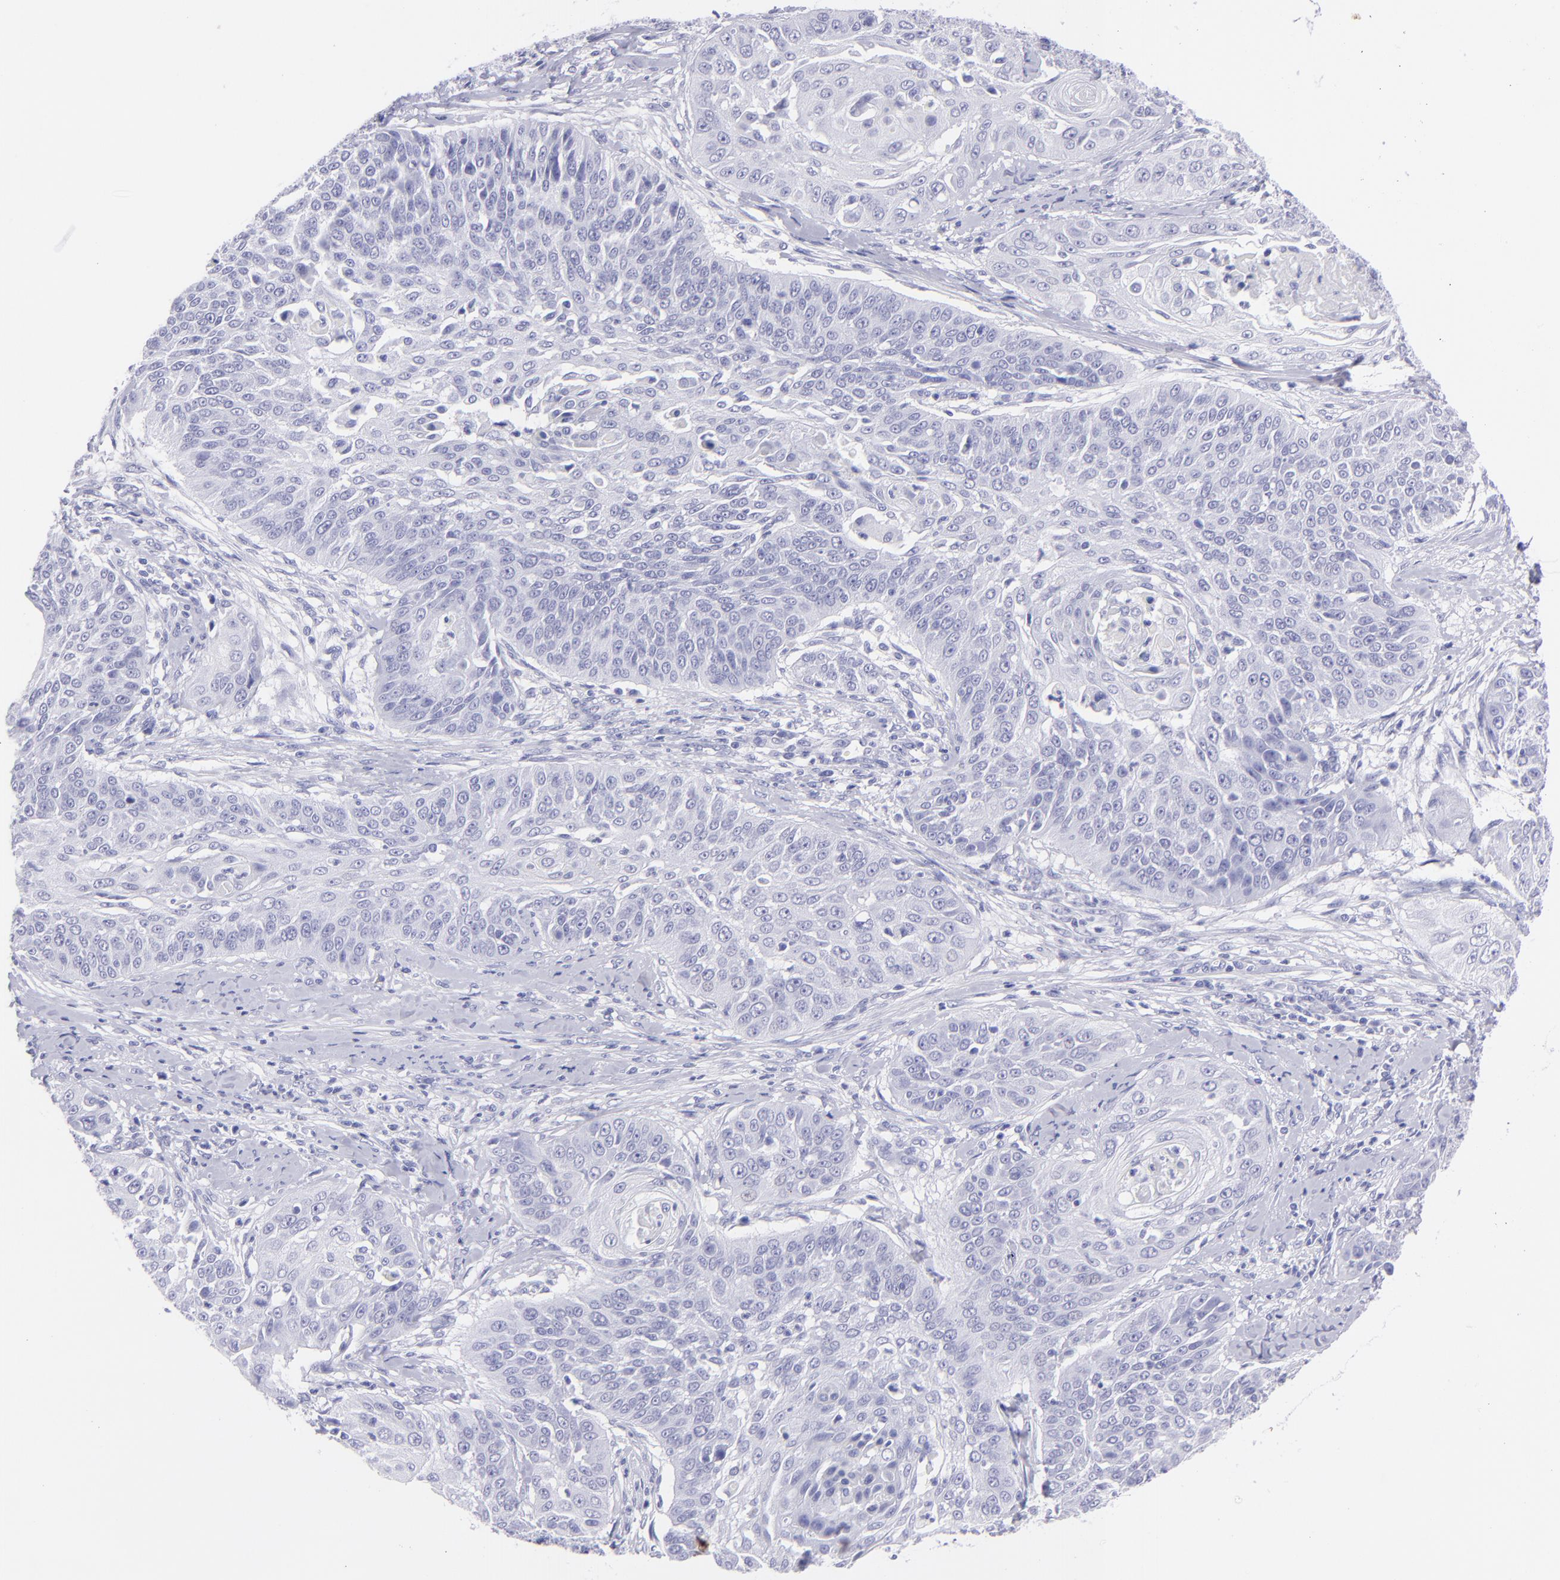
{"staining": {"intensity": "negative", "quantity": "none", "location": "none"}, "tissue": "cervical cancer", "cell_type": "Tumor cells", "image_type": "cancer", "snomed": [{"axis": "morphology", "description": "Squamous cell carcinoma, NOS"}, {"axis": "topography", "description": "Cervix"}], "caption": "IHC image of neoplastic tissue: human cervical cancer (squamous cell carcinoma) stained with DAB reveals no significant protein staining in tumor cells.", "gene": "PIP", "patient": {"sex": "female", "age": 64}}